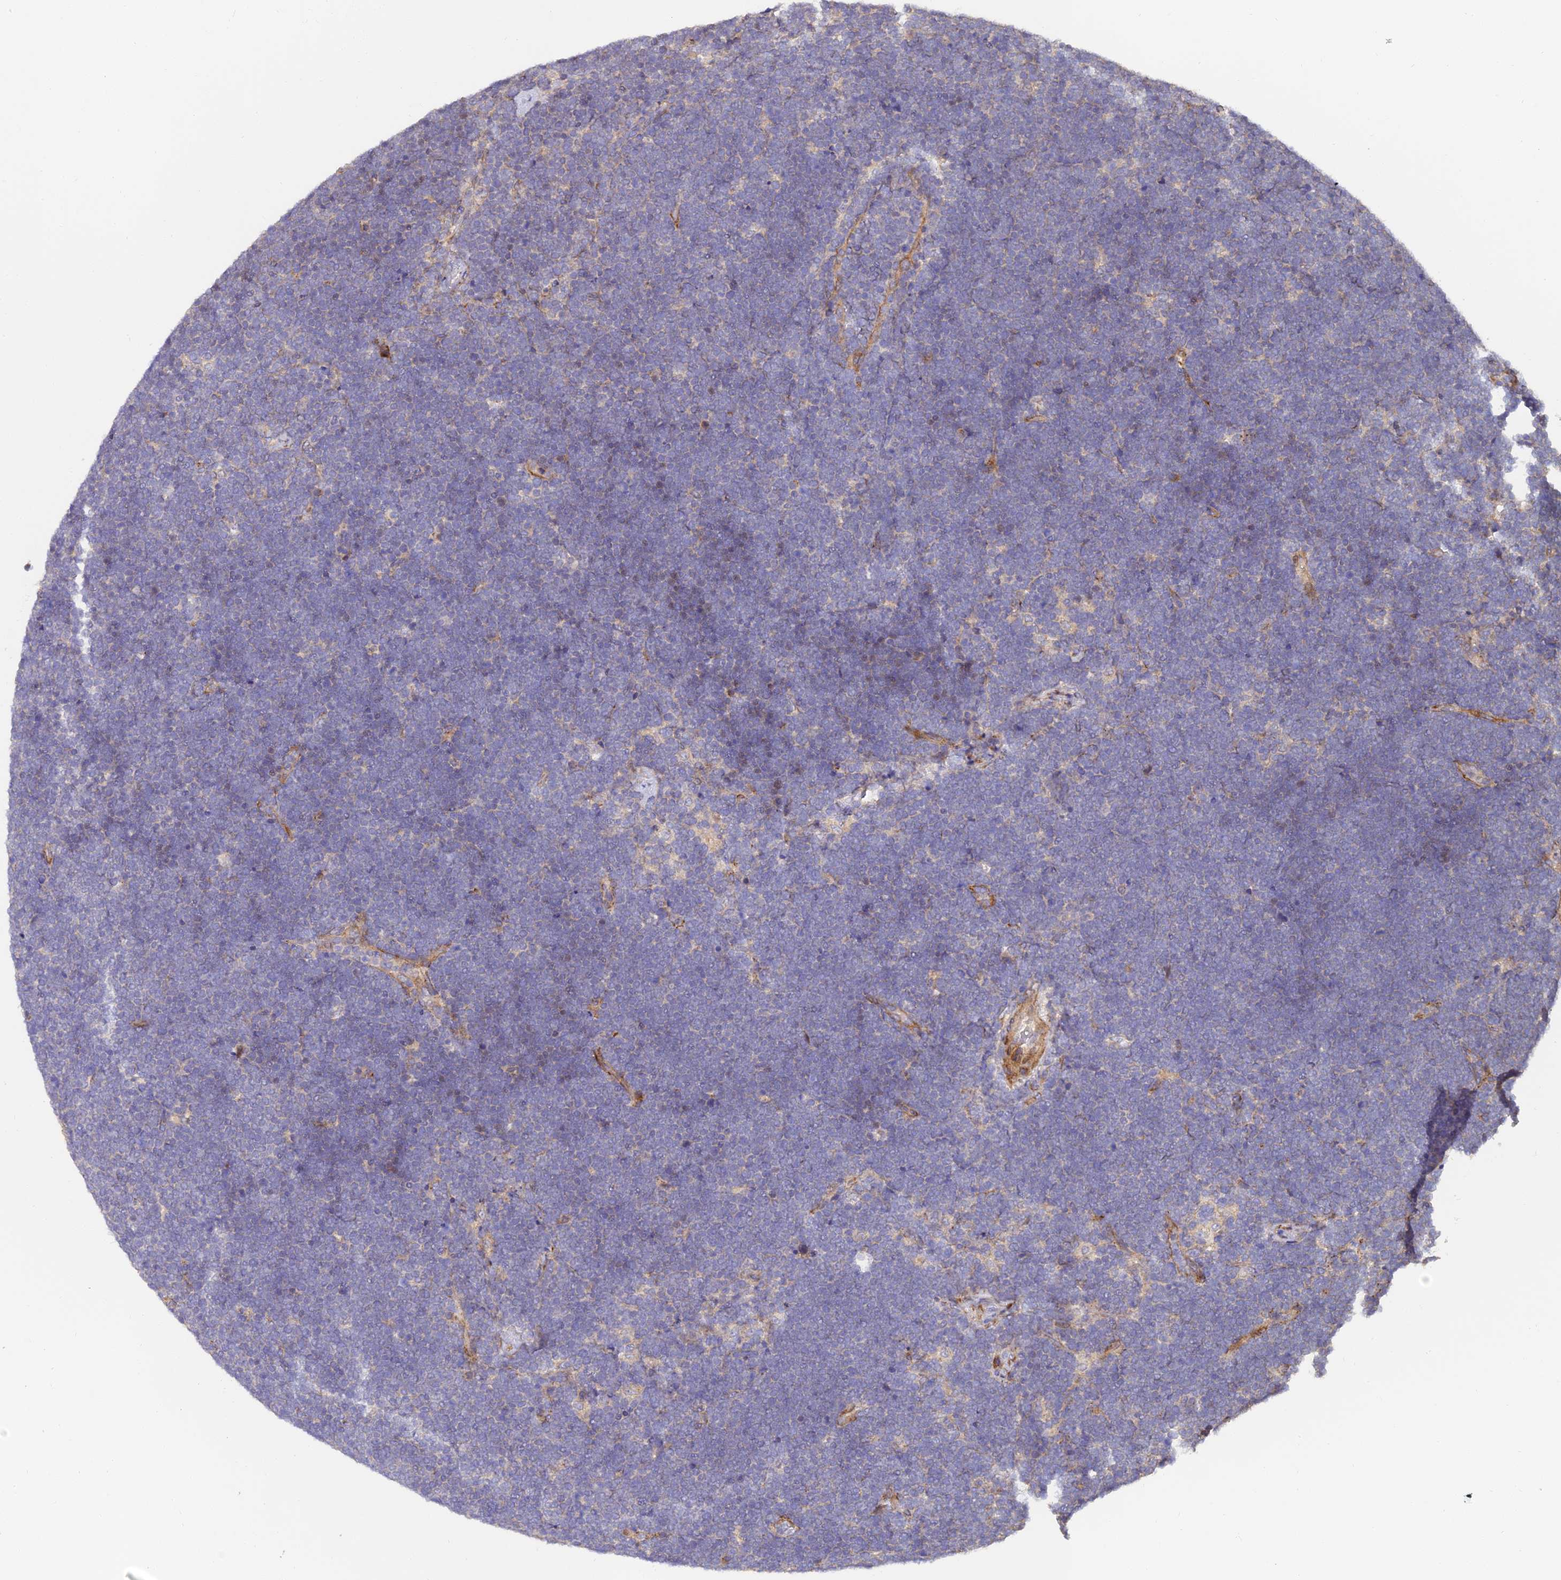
{"staining": {"intensity": "negative", "quantity": "none", "location": "none"}, "tissue": "lymphoma", "cell_type": "Tumor cells", "image_type": "cancer", "snomed": [{"axis": "morphology", "description": "Malignant lymphoma, non-Hodgkin's type, High grade"}, {"axis": "topography", "description": "Lymph node"}], "caption": "This histopathology image is of lymphoma stained with immunohistochemistry (IHC) to label a protein in brown with the nuclei are counter-stained blue. There is no staining in tumor cells.", "gene": "ARL8B", "patient": {"sex": "male", "age": 13}}